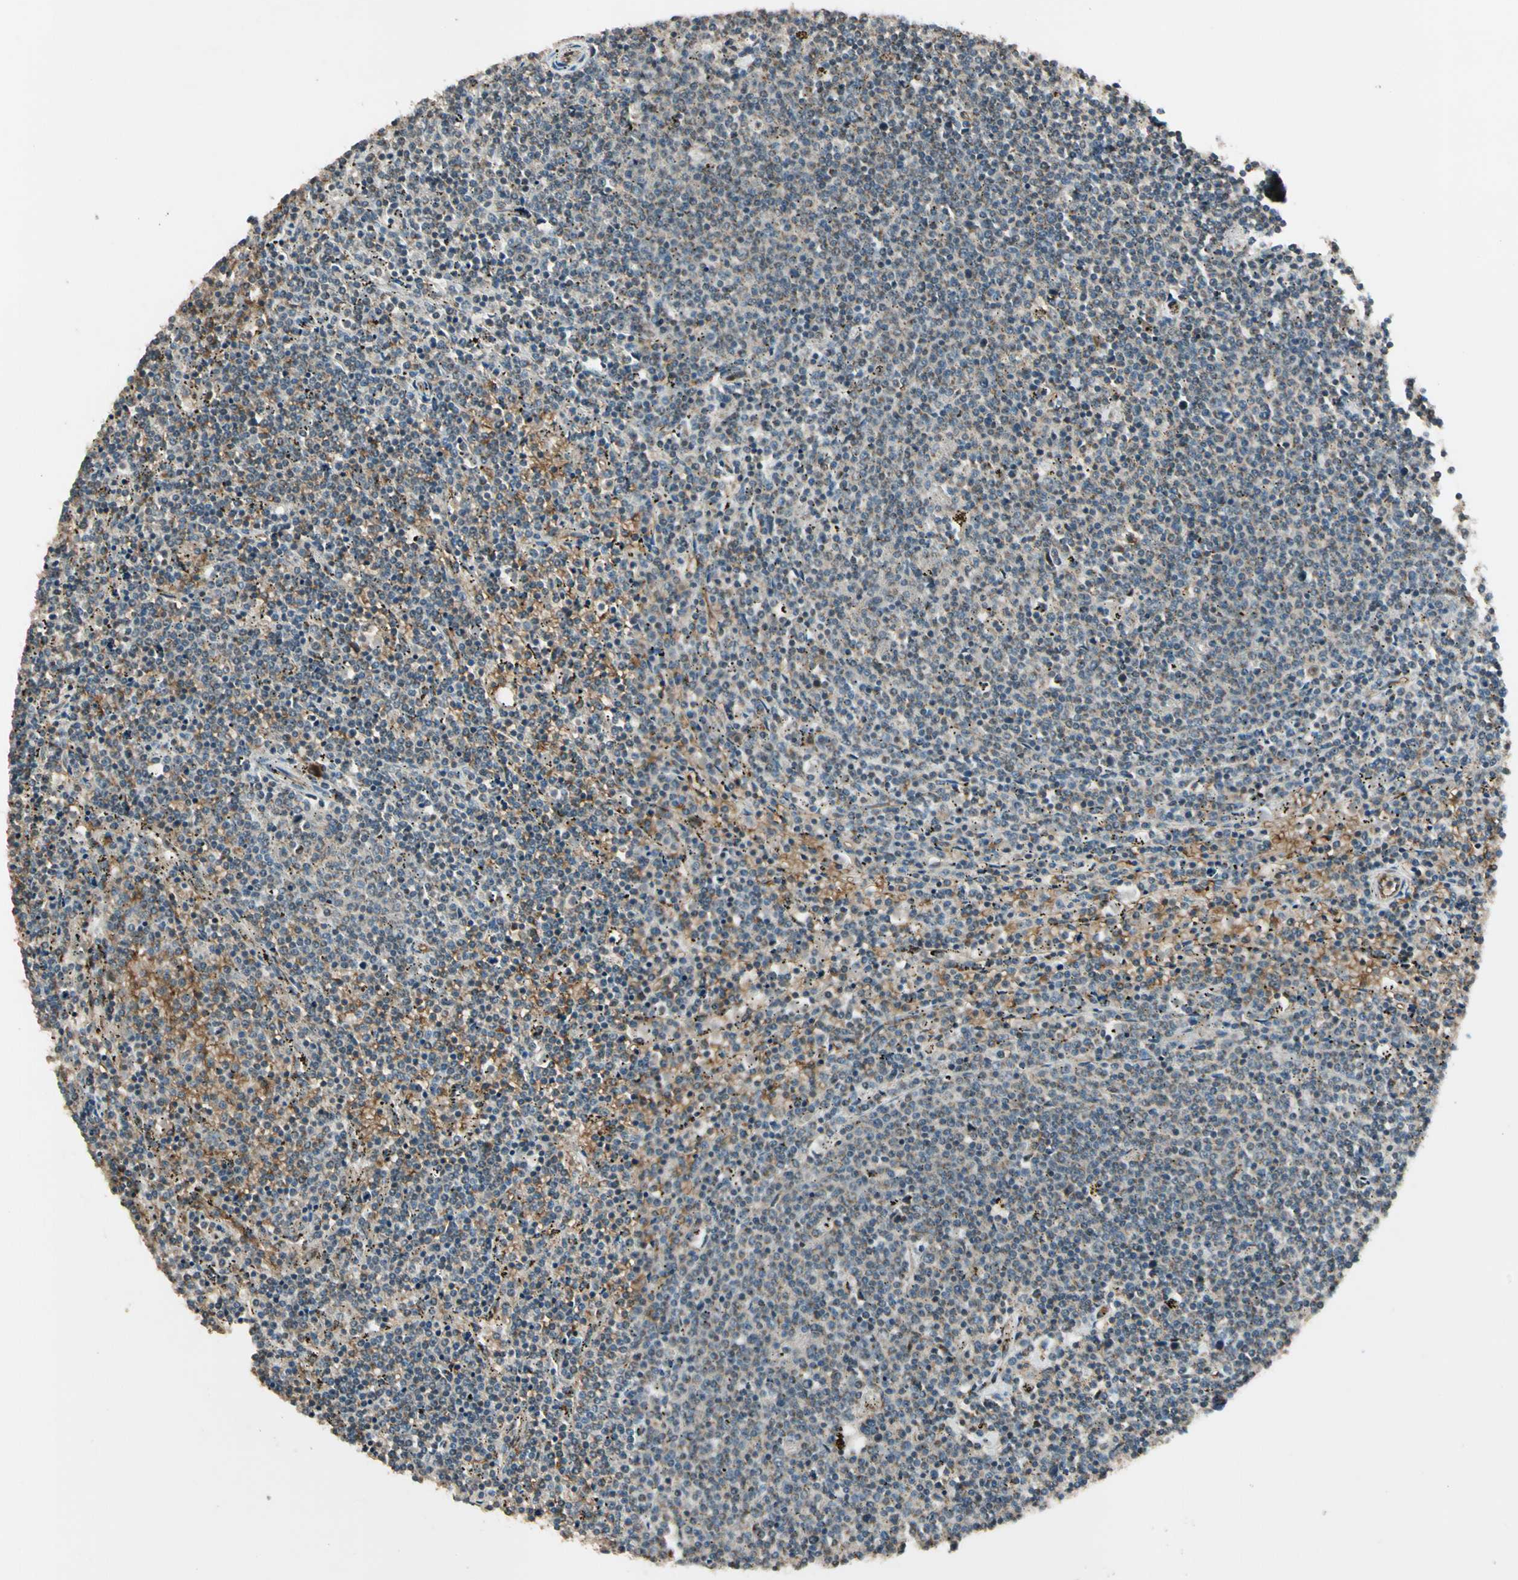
{"staining": {"intensity": "weak", "quantity": "25%-75%", "location": "cytoplasmic/membranous"}, "tissue": "lymphoma", "cell_type": "Tumor cells", "image_type": "cancer", "snomed": [{"axis": "morphology", "description": "Malignant lymphoma, non-Hodgkin's type, Low grade"}, {"axis": "topography", "description": "Spleen"}], "caption": "Protein staining displays weak cytoplasmic/membranous positivity in approximately 25%-75% of tumor cells in malignant lymphoma, non-Hodgkin's type (low-grade).", "gene": "GCK", "patient": {"sex": "female", "age": 50}}